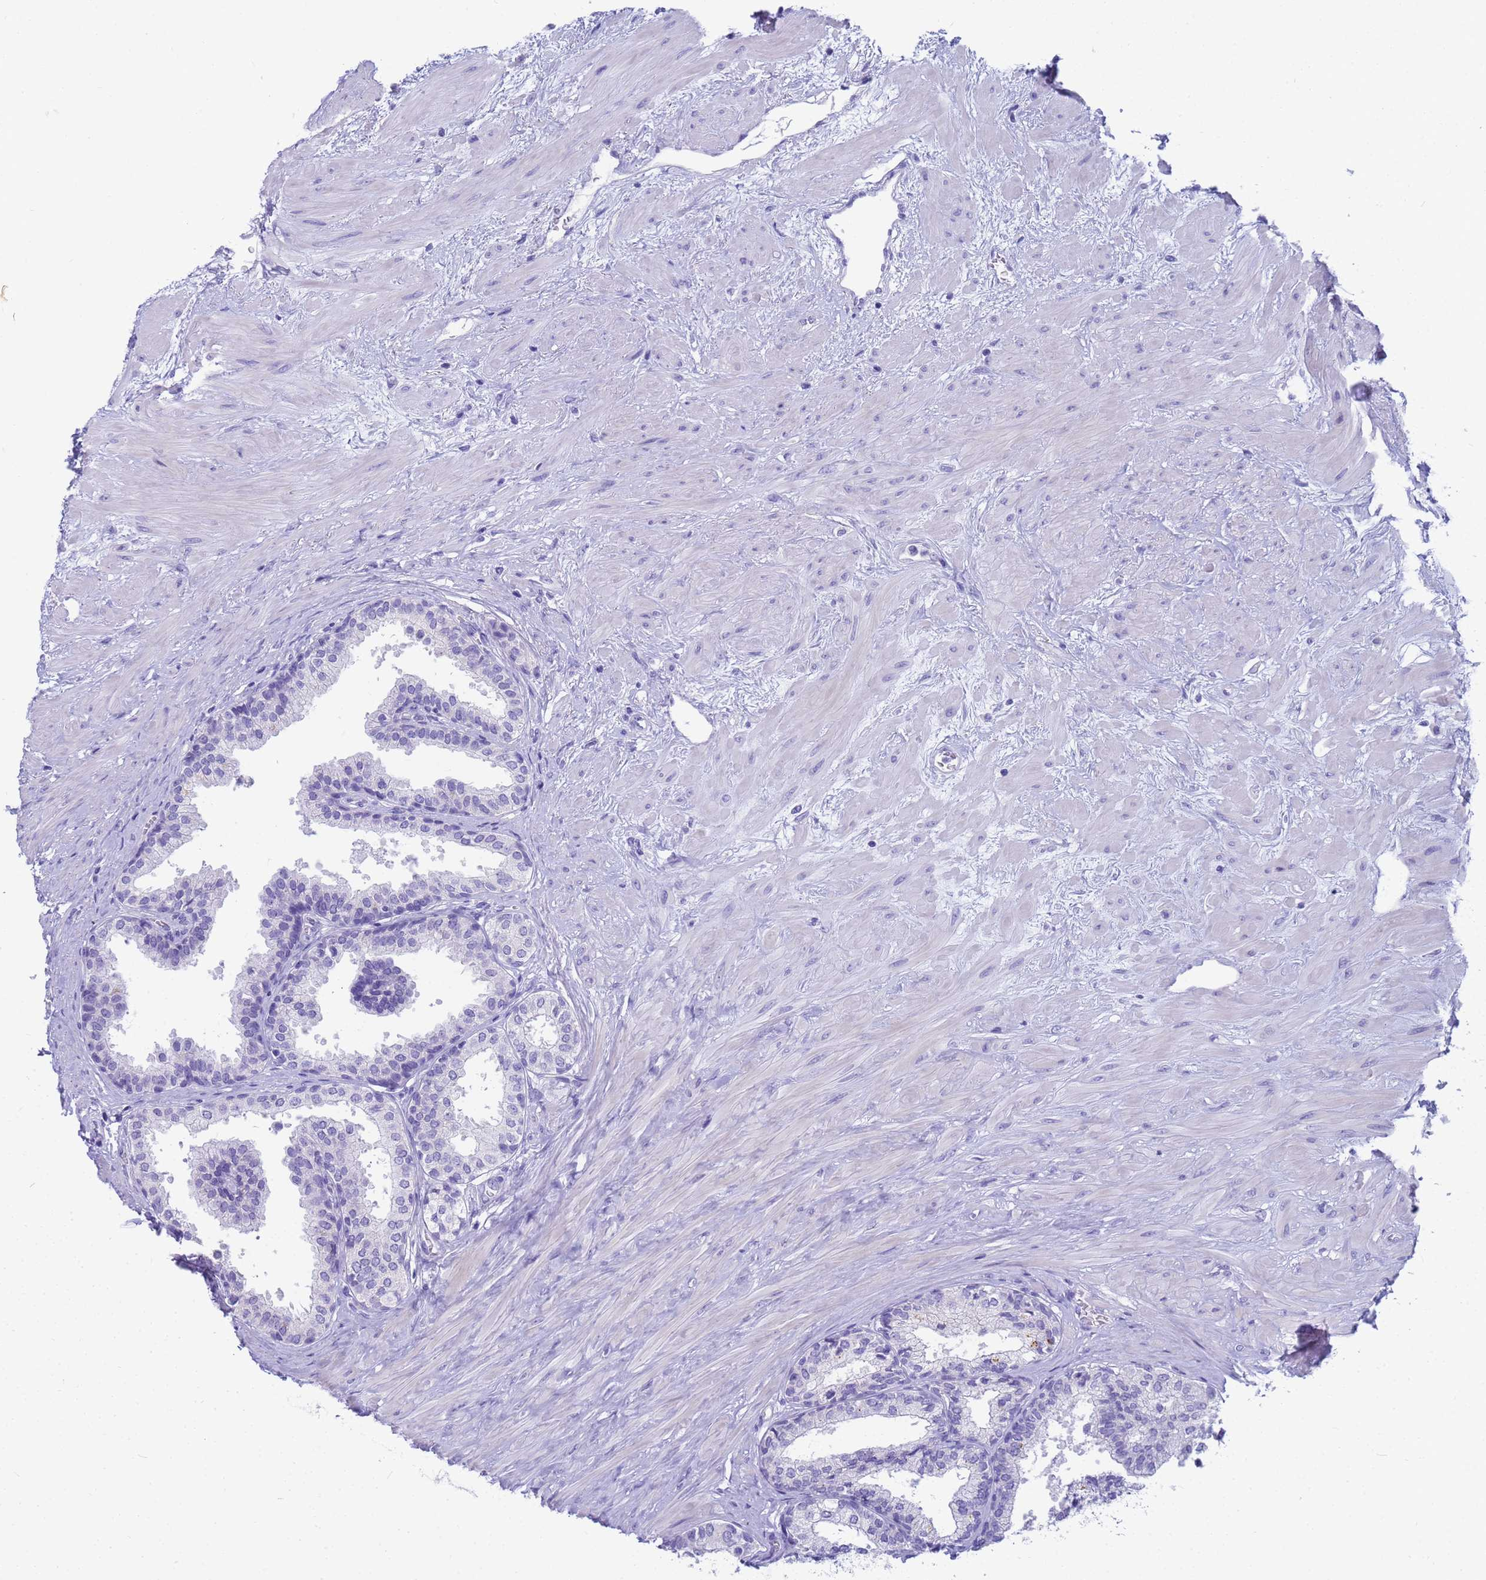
{"staining": {"intensity": "negative", "quantity": "none", "location": "none"}, "tissue": "prostate", "cell_type": "Glandular cells", "image_type": "normal", "snomed": [{"axis": "morphology", "description": "Normal tissue, NOS"}, {"axis": "topography", "description": "Prostate"}], "caption": "DAB (3,3'-diaminobenzidine) immunohistochemical staining of normal human prostate exhibits no significant positivity in glandular cells. (Brightfield microscopy of DAB immunohistochemistry at high magnification).", "gene": "RNASE2", "patient": {"sex": "male", "age": 48}}